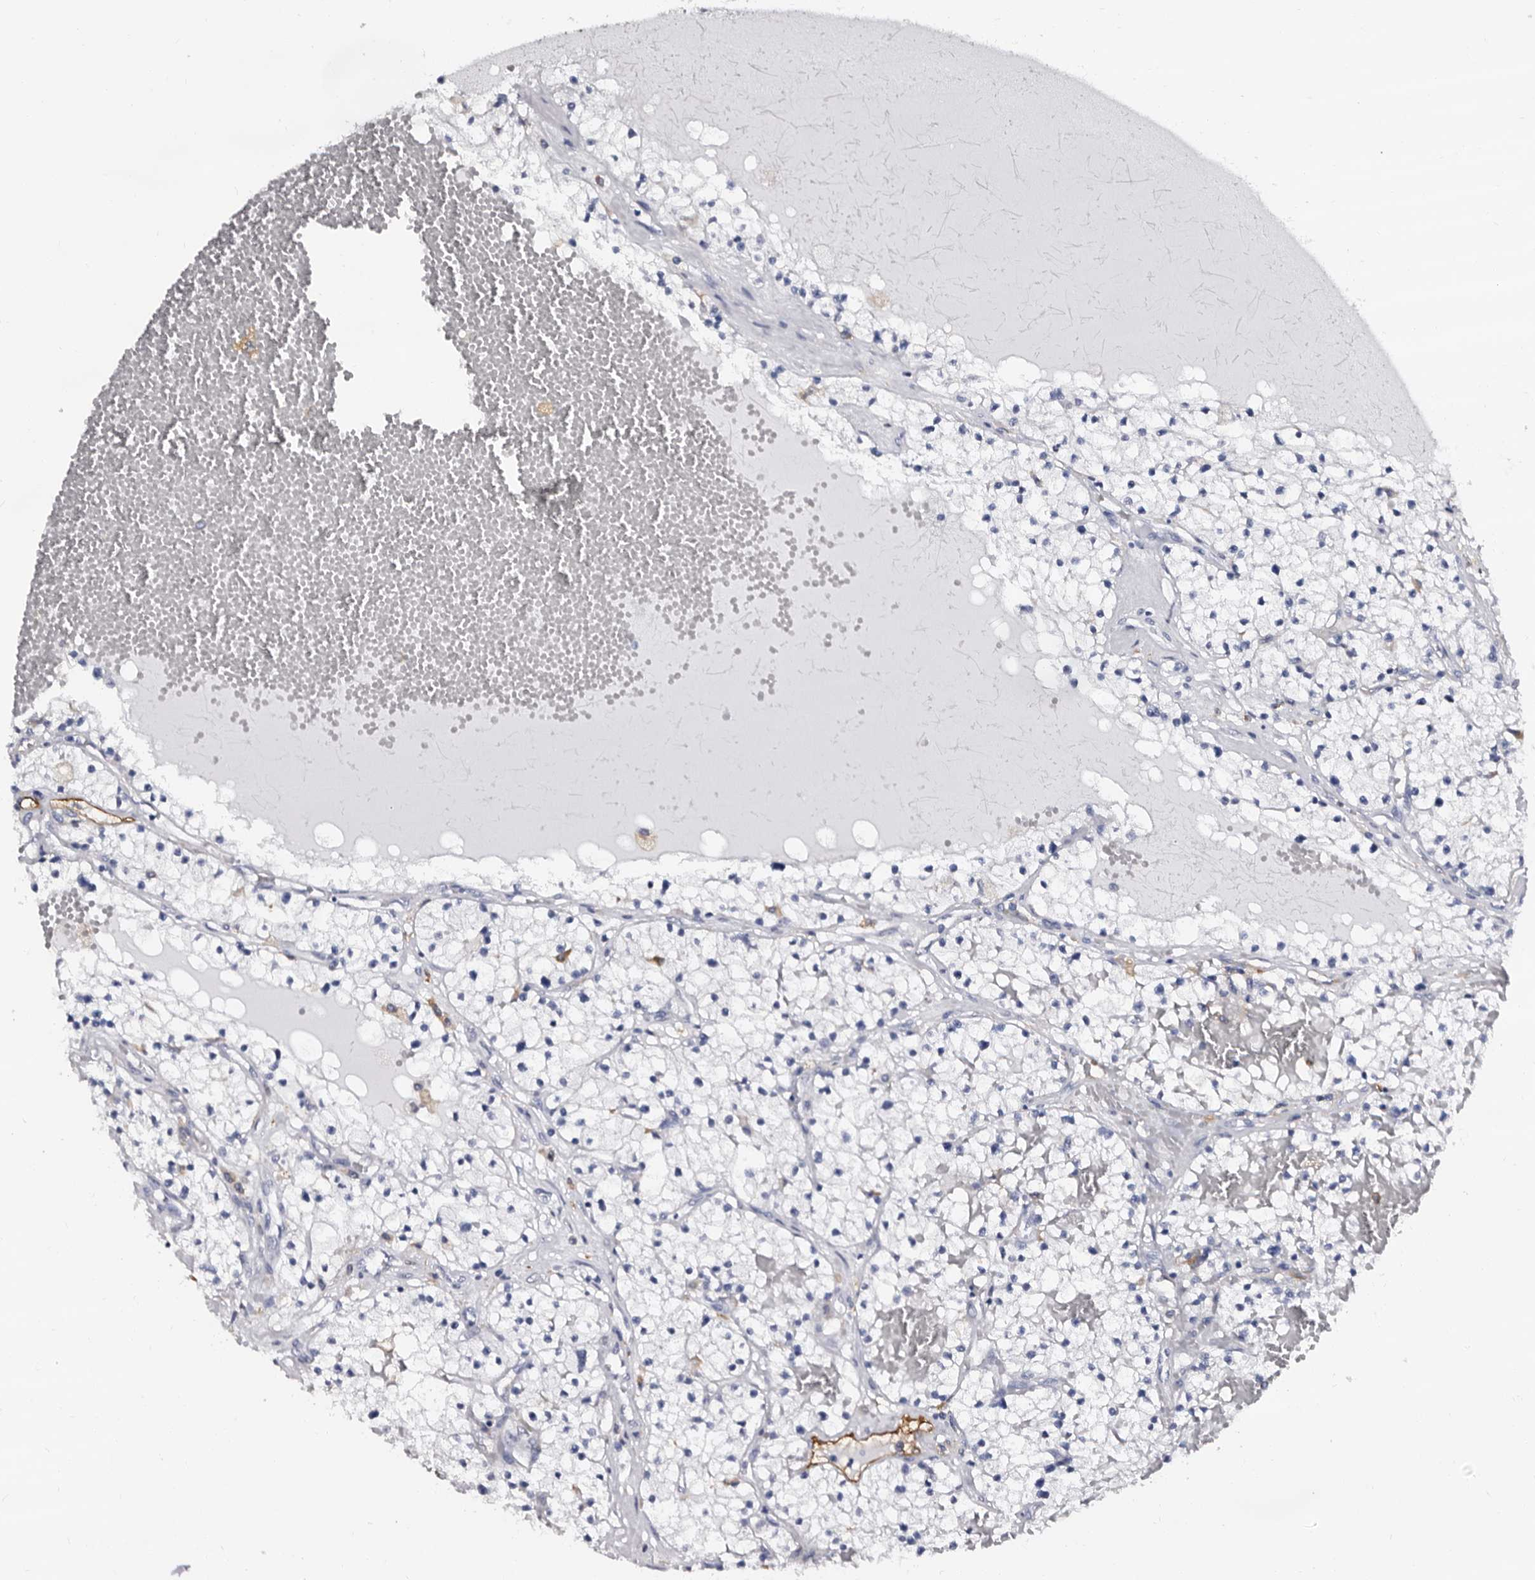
{"staining": {"intensity": "negative", "quantity": "none", "location": "none"}, "tissue": "renal cancer", "cell_type": "Tumor cells", "image_type": "cancer", "snomed": [{"axis": "morphology", "description": "Normal tissue, NOS"}, {"axis": "morphology", "description": "Adenocarcinoma, NOS"}, {"axis": "topography", "description": "Kidney"}], "caption": "Immunohistochemistry (IHC) image of neoplastic tissue: renal cancer stained with DAB shows no significant protein positivity in tumor cells. (DAB (3,3'-diaminobenzidine) immunohistochemistry (IHC) with hematoxylin counter stain).", "gene": "EPB41L3", "patient": {"sex": "male", "age": 68}}